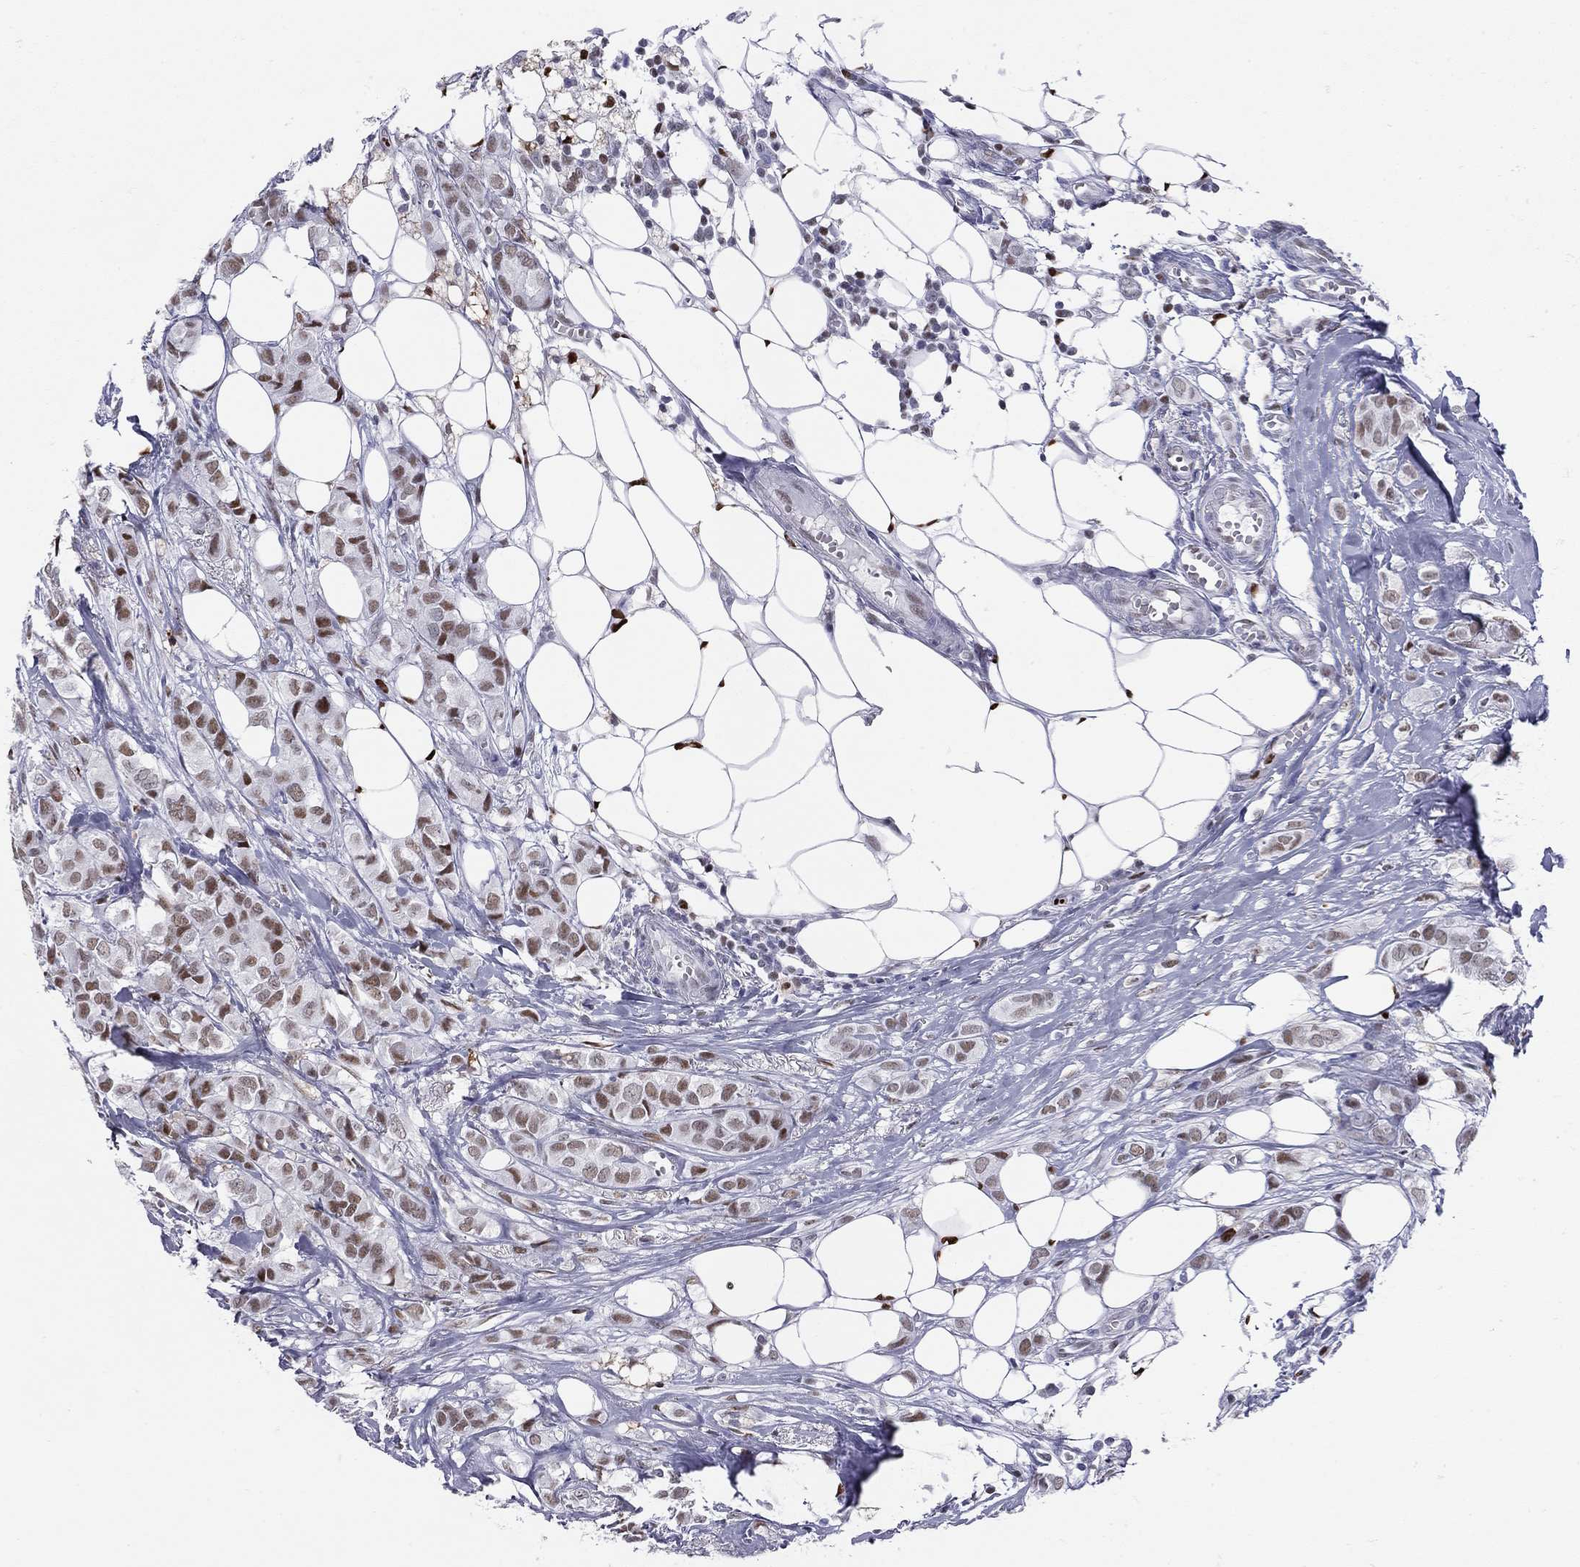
{"staining": {"intensity": "strong", "quantity": "25%-75%", "location": "nuclear"}, "tissue": "breast cancer", "cell_type": "Tumor cells", "image_type": "cancer", "snomed": [{"axis": "morphology", "description": "Duct carcinoma"}, {"axis": "topography", "description": "Breast"}], "caption": "Invasive ductal carcinoma (breast) was stained to show a protein in brown. There is high levels of strong nuclear expression in about 25%-75% of tumor cells. The staining was performed using DAB to visualize the protein expression in brown, while the nuclei were stained in blue with hematoxylin (Magnification: 20x).", "gene": "PCGF3", "patient": {"sex": "female", "age": 85}}